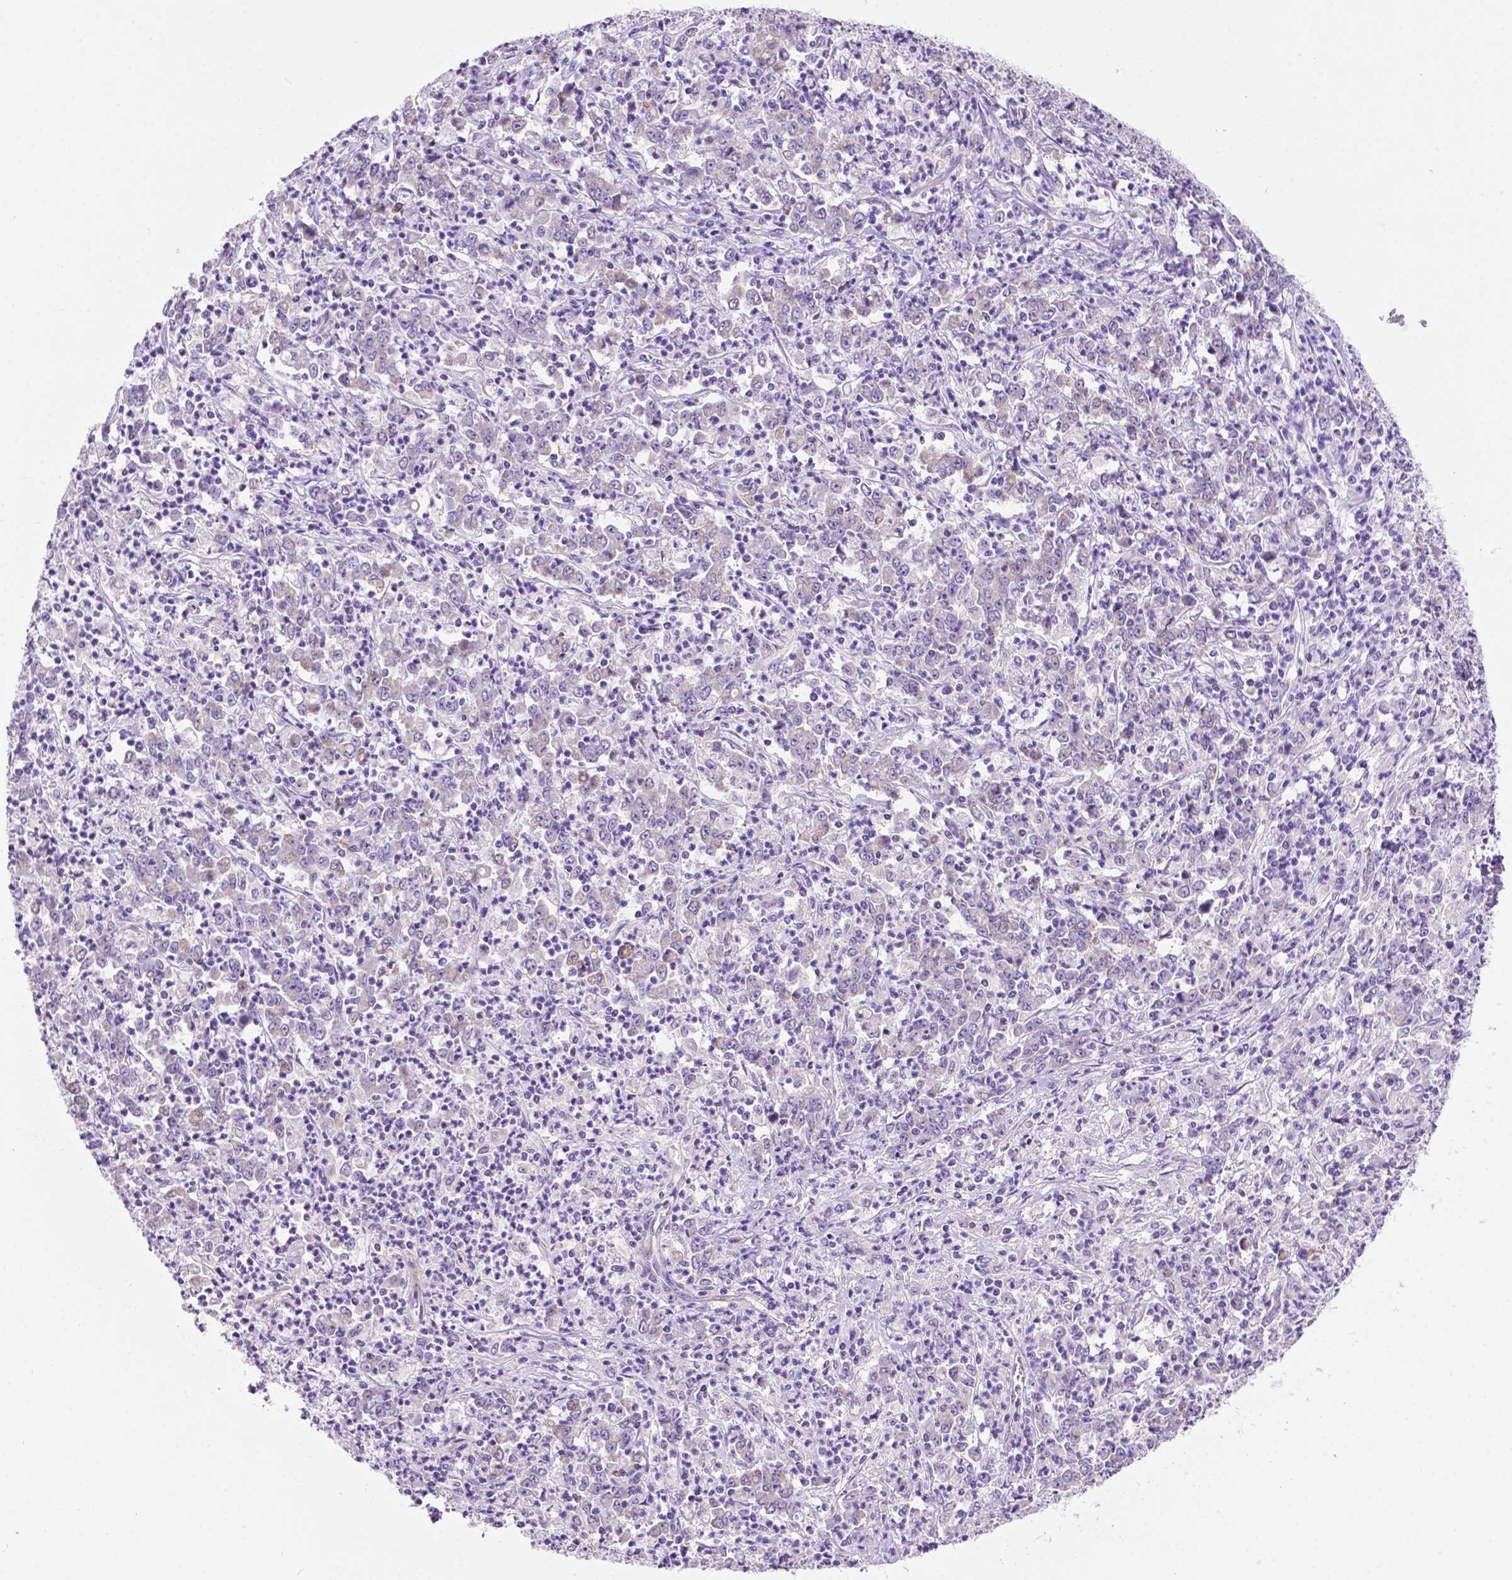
{"staining": {"intensity": "negative", "quantity": "none", "location": "none"}, "tissue": "stomach cancer", "cell_type": "Tumor cells", "image_type": "cancer", "snomed": [{"axis": "morphology", "description": "Adenocarcinoma, NOS"}, {"axis": "topography", "description": "Stomach, lower"}], "caption": "This is an IHC image of human stomach cancer. There is no expression in tumor cells.", "gene": "PHYHIP", "patient": {"sex": "female", "age": 71}}